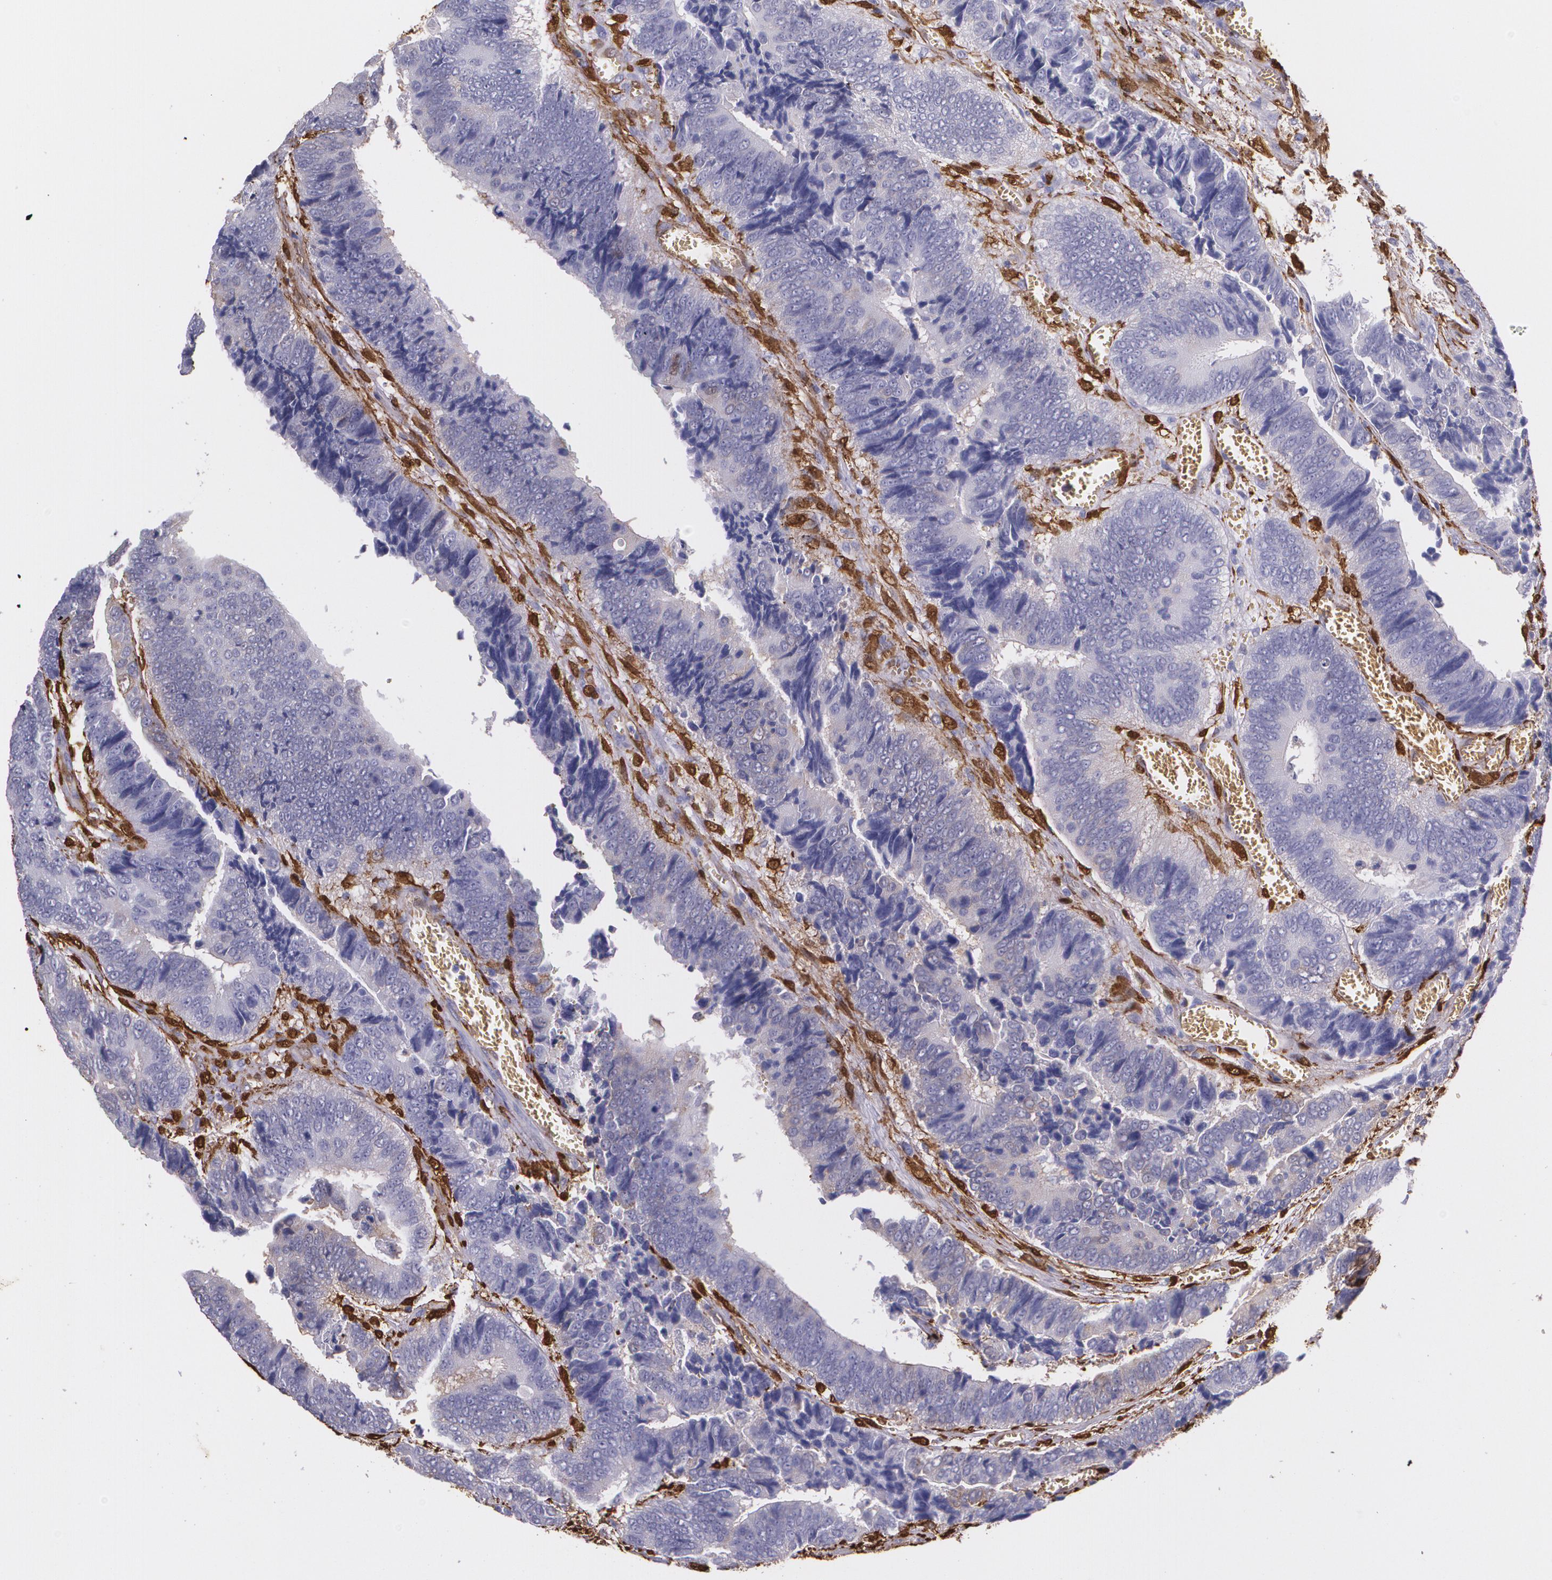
{"staining": {"intensity": "negative", "quantity": "none", "location": "none"}, "tissue": "colorectal cancer", "cell_type": "Tumor cells", "image_type": "cancer", "snomed": [{"axis": "morphology", "description": "Adenocarcinoma, NOS"}, {"axis": "topography", "description": "Colon"}], "caption": "The immunohistochemistry (IHC) histopathology image has no significant positivity in tumor cells of colorectal adenocarcinoma tissue.", "gene": "MMP2", "patient": {"sex": "male", "age": 72}}